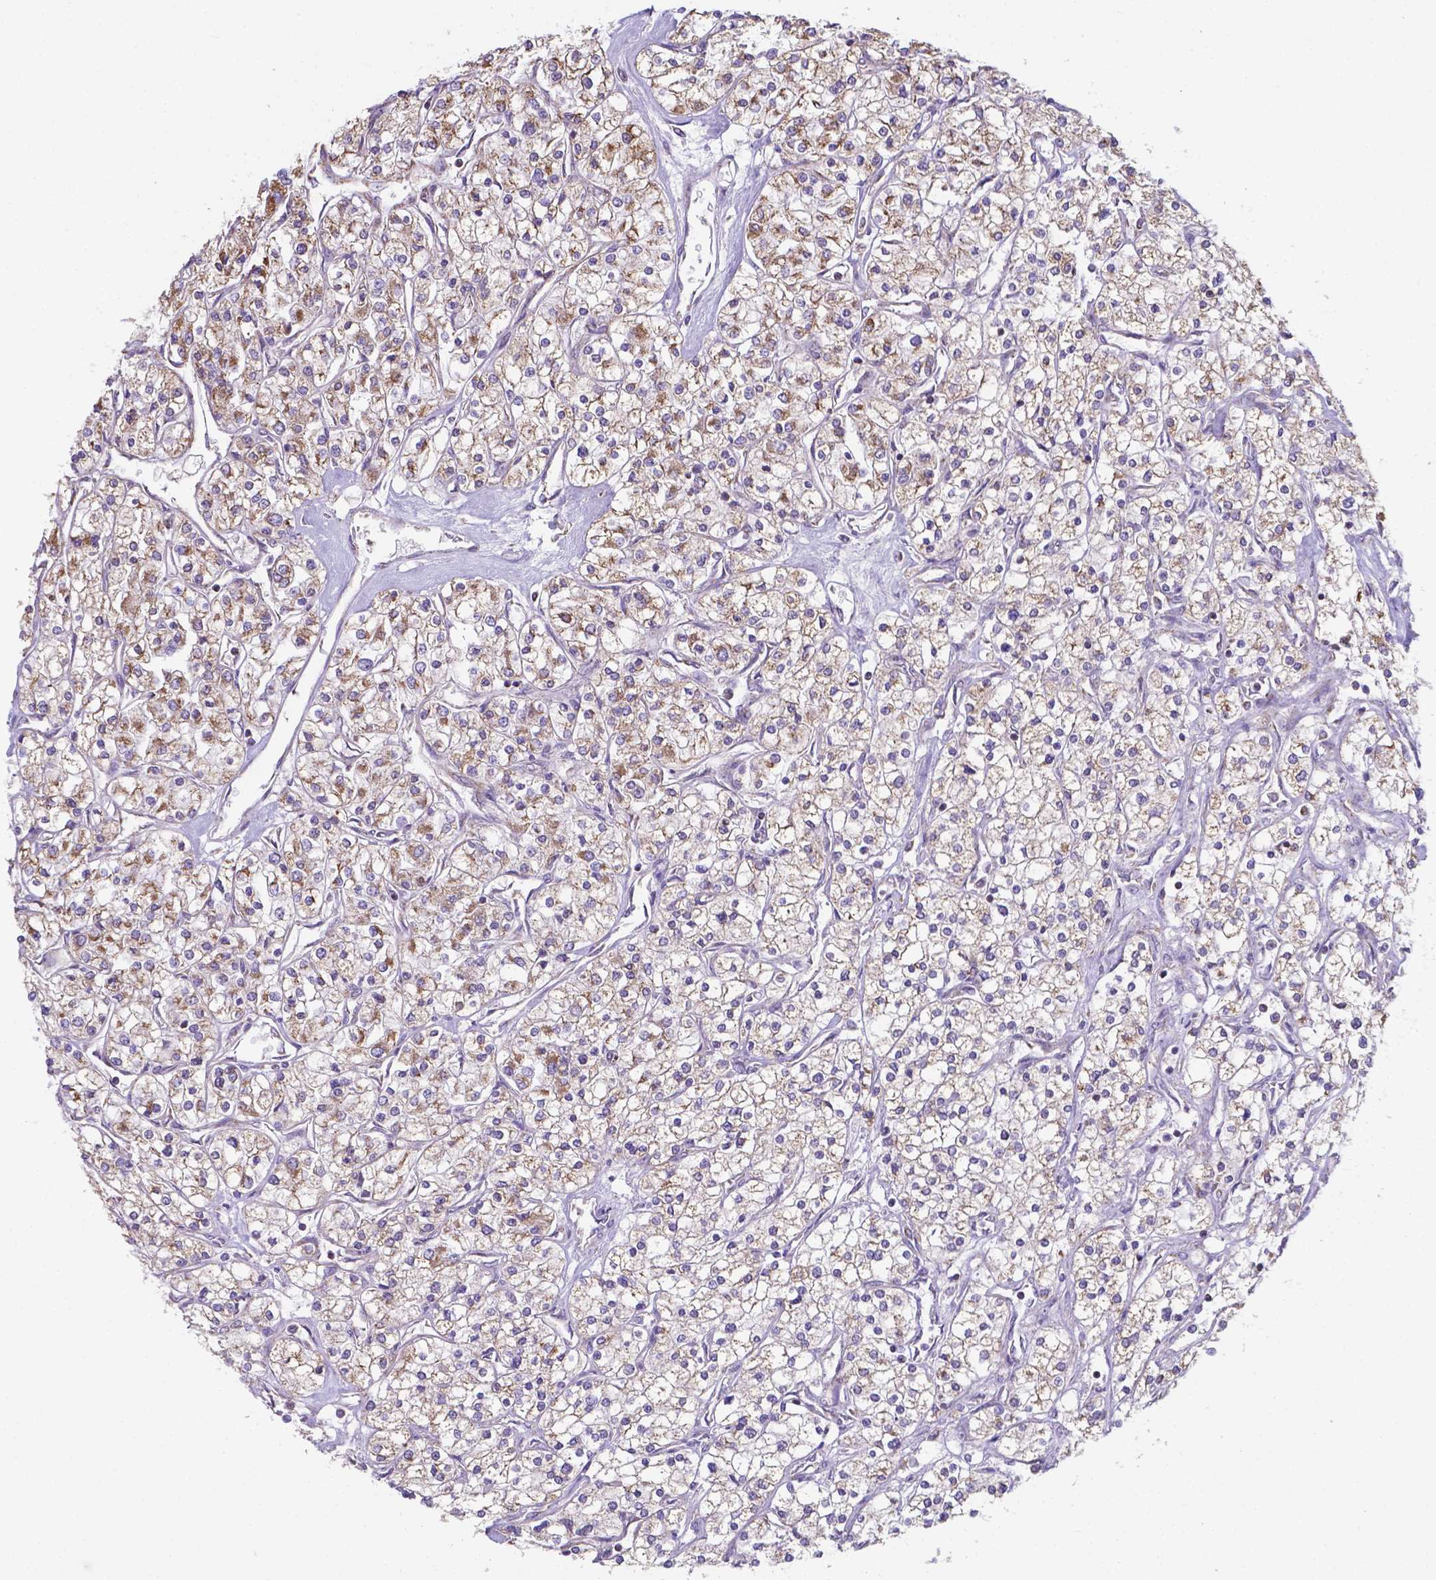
{"staining": {"intensity": "weak", "quantity": "25%-75%", "location": "cytoplasmic/membranous"}, "tissue": "renal cancer", "cell_type": "Tumor cells", "image_type": "cancer", "snomed": [{"axis": "morphology", "description": "Adenocarcinoma, NOS"}, {"axis": "topography", "description": "Kidney"}], "caption": "Immunohistochemical staining of adenocarcinoma (renal) demonstrates low levels of weak cytoplasmic/membranous positivity in about 25%-75% of tumor cells. (DAB IHC, brown staining for protein, blue staining for nuclei).", "gene": "FAM114A1", "patient": {"sex": "male", "age": 80}}